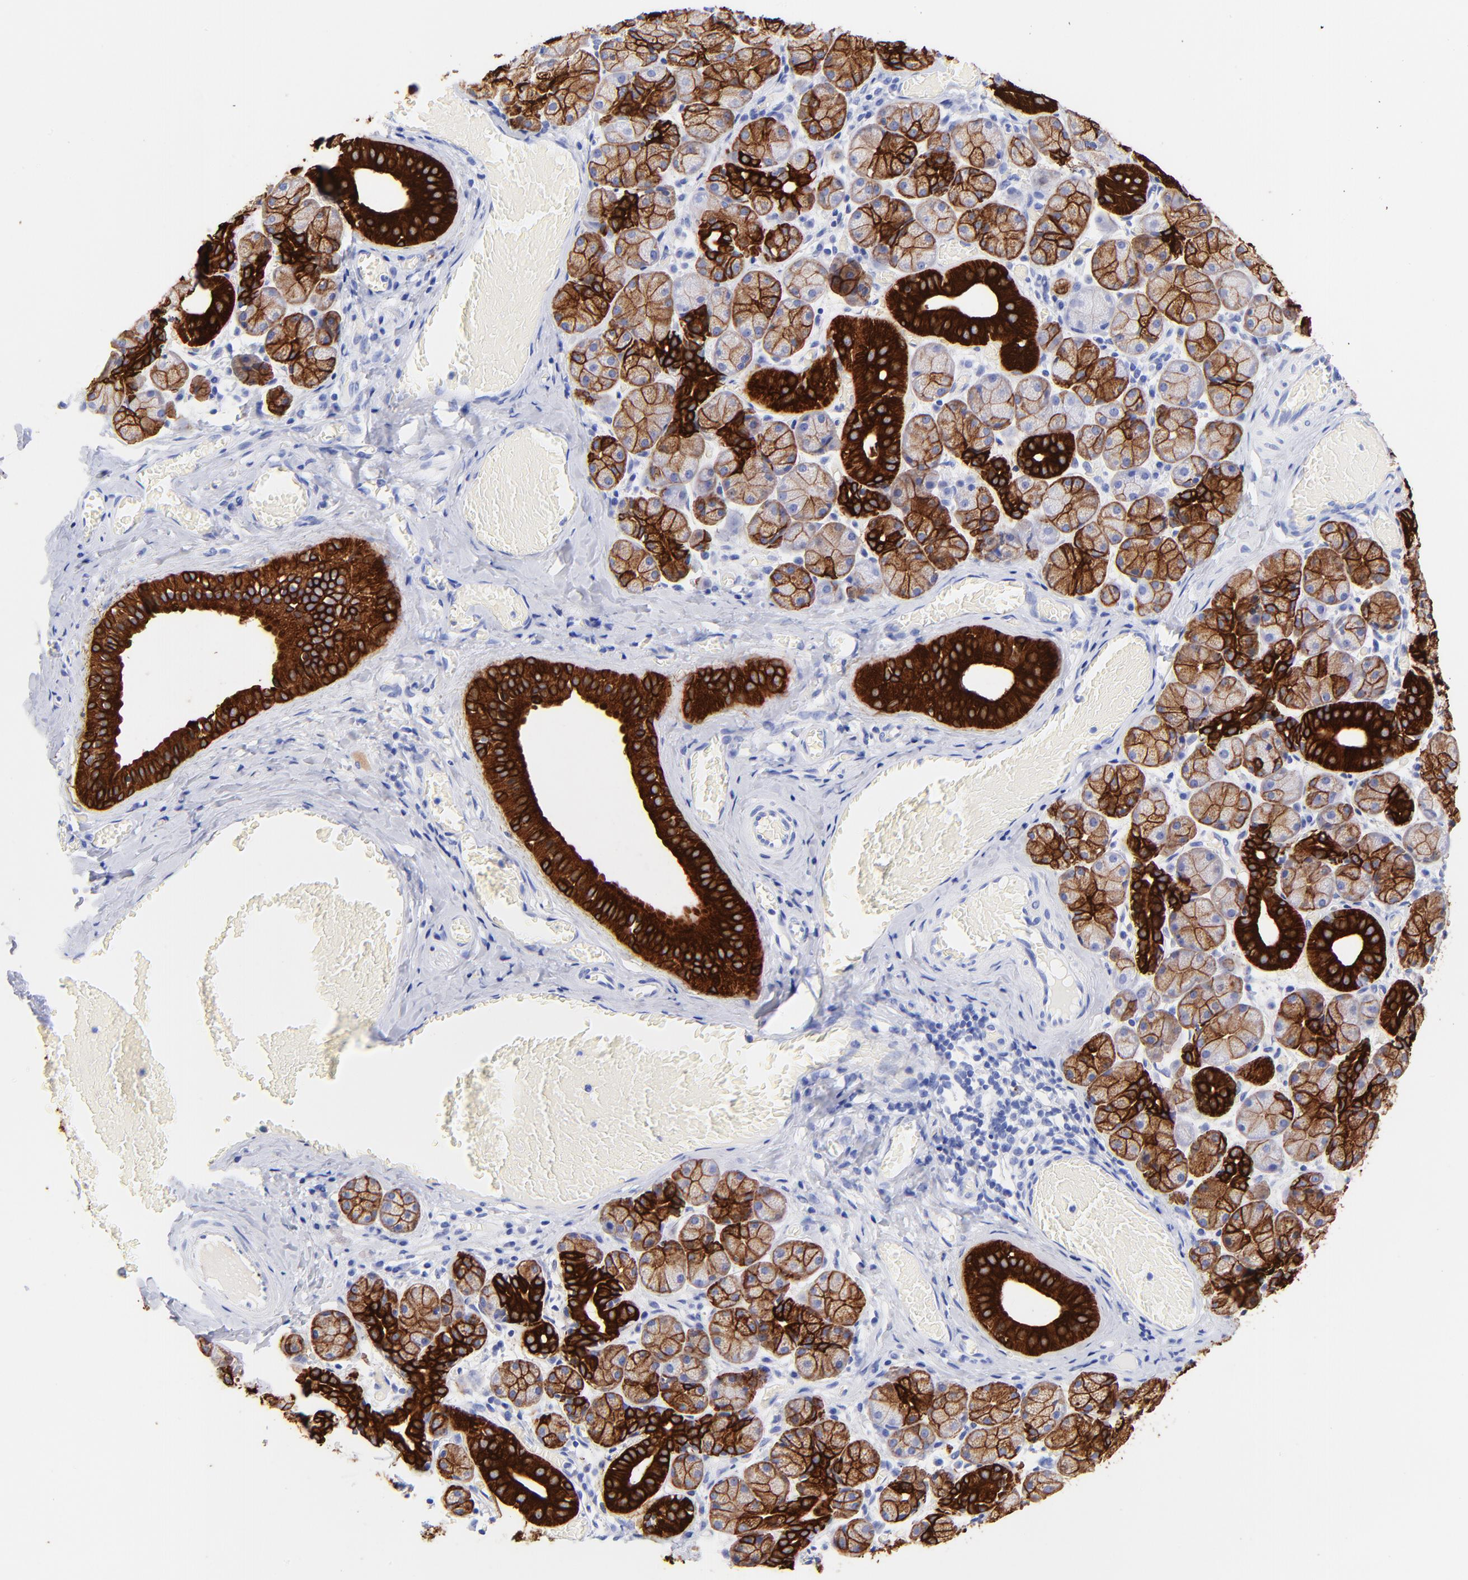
{"staining": {"intensity": "strong", "quantity": ">75%", "location": "cytoplasmic/membranous"}, "tissue": "salivary gland", "cell_type": "Glandular cells", "image_type": "normal", "snomed": [{"axis": "morphology", "description": "Normal tissue, NOS"}, {"axis": "topography", "description": "Salivary gland"}], "caption": "Approximately >75% of glandular cells in normal human salivary gland demonstrate strong cytoplasmic/membranous protein expression as visualized by brown immunohistochemical staining.", "gene": "KRT19", "patient": {"sex": "female", "age": 24}}